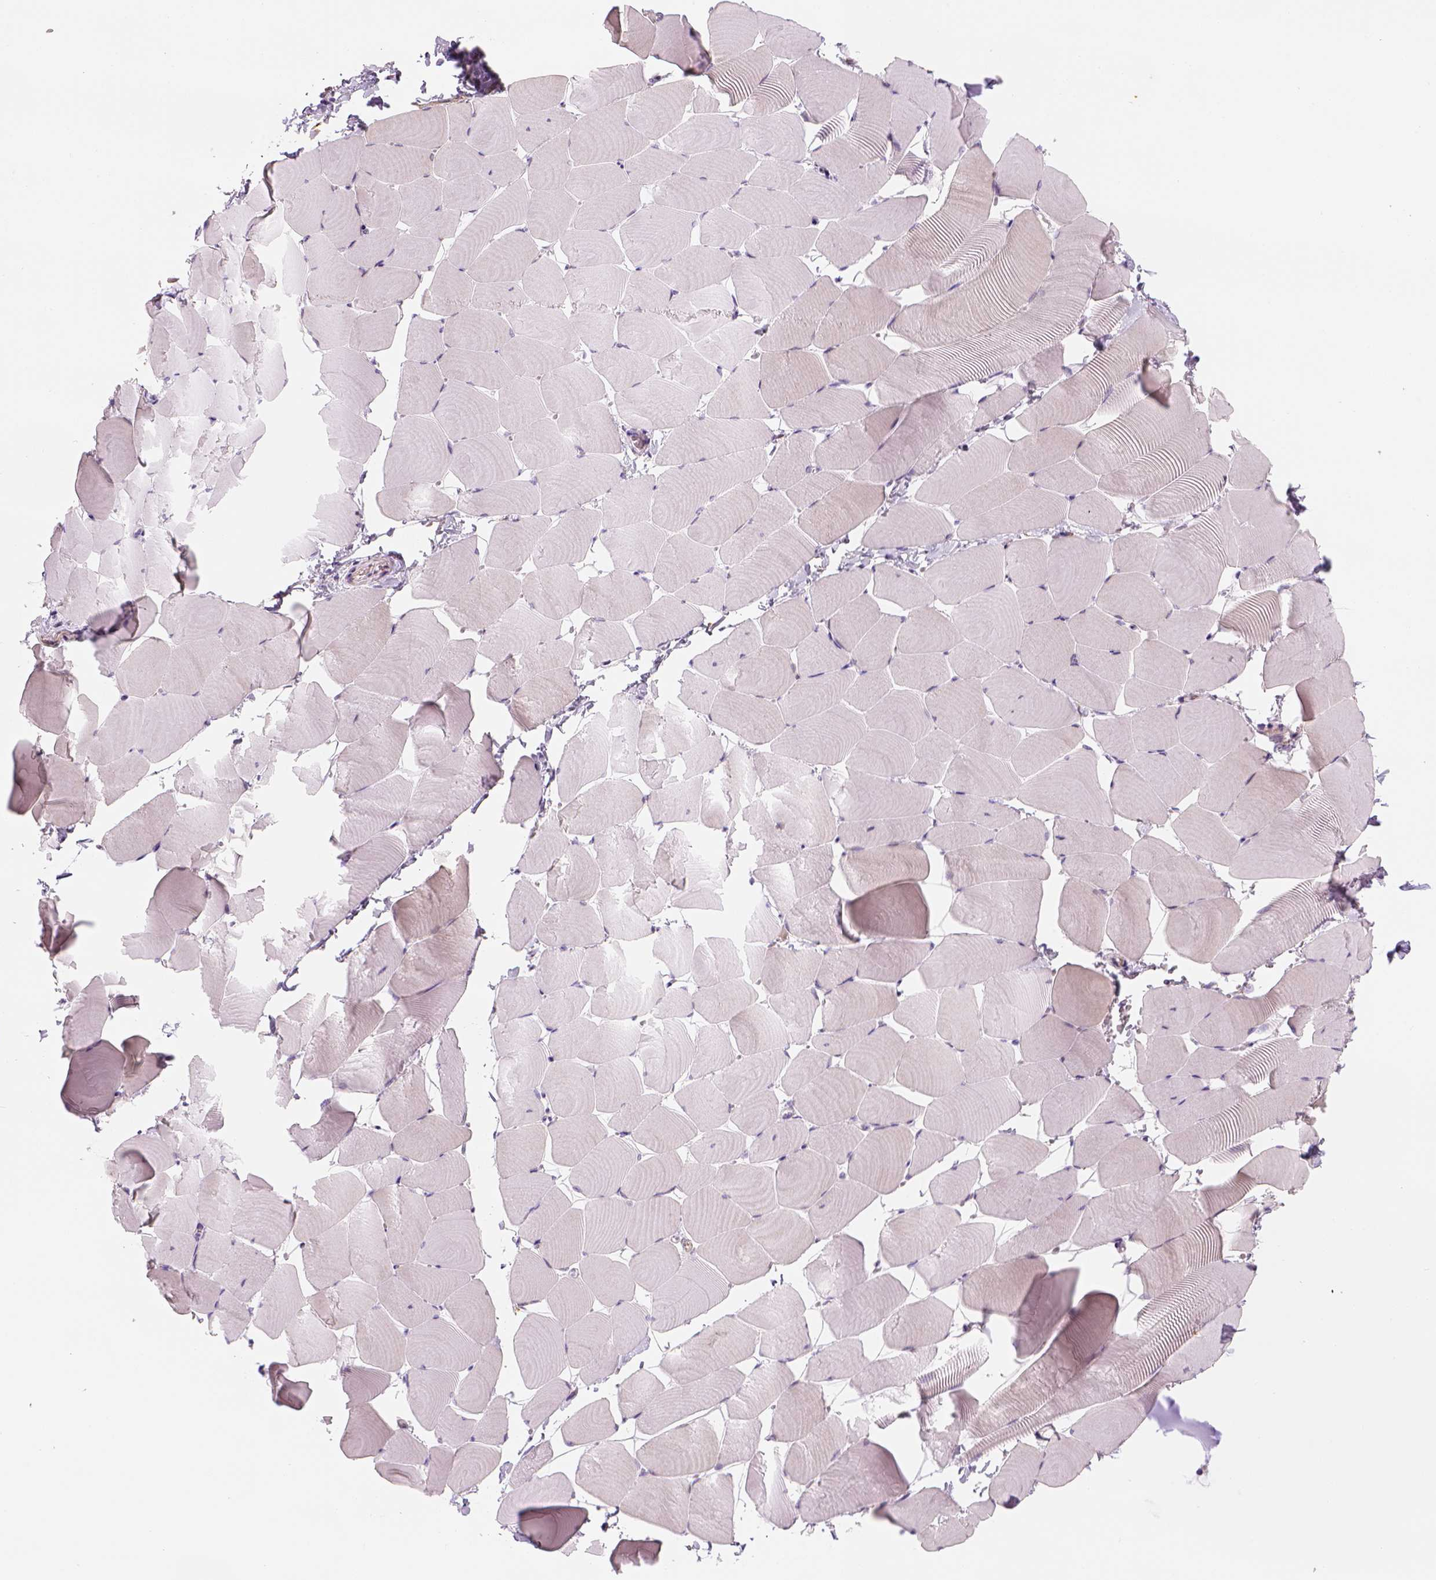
{"staining": {"intensity": "weak", "quantity": "<25%", "location": "cytoplasmic/membranous"}, "tissue": "skeletal muscle", "cell_type": "Myocytes", "image_type": "normal", "snomed": [{"axis": "morphology", "description": "Normal tissue, NOS"}, {"axis": "topography", "description": "Skeletal muscle"}], "caption": "IHC of benign human skeletal muscle reveals no positivity in myocytes.", "gene": "CES2", "patient": {"sex": "male", "age": 25}}